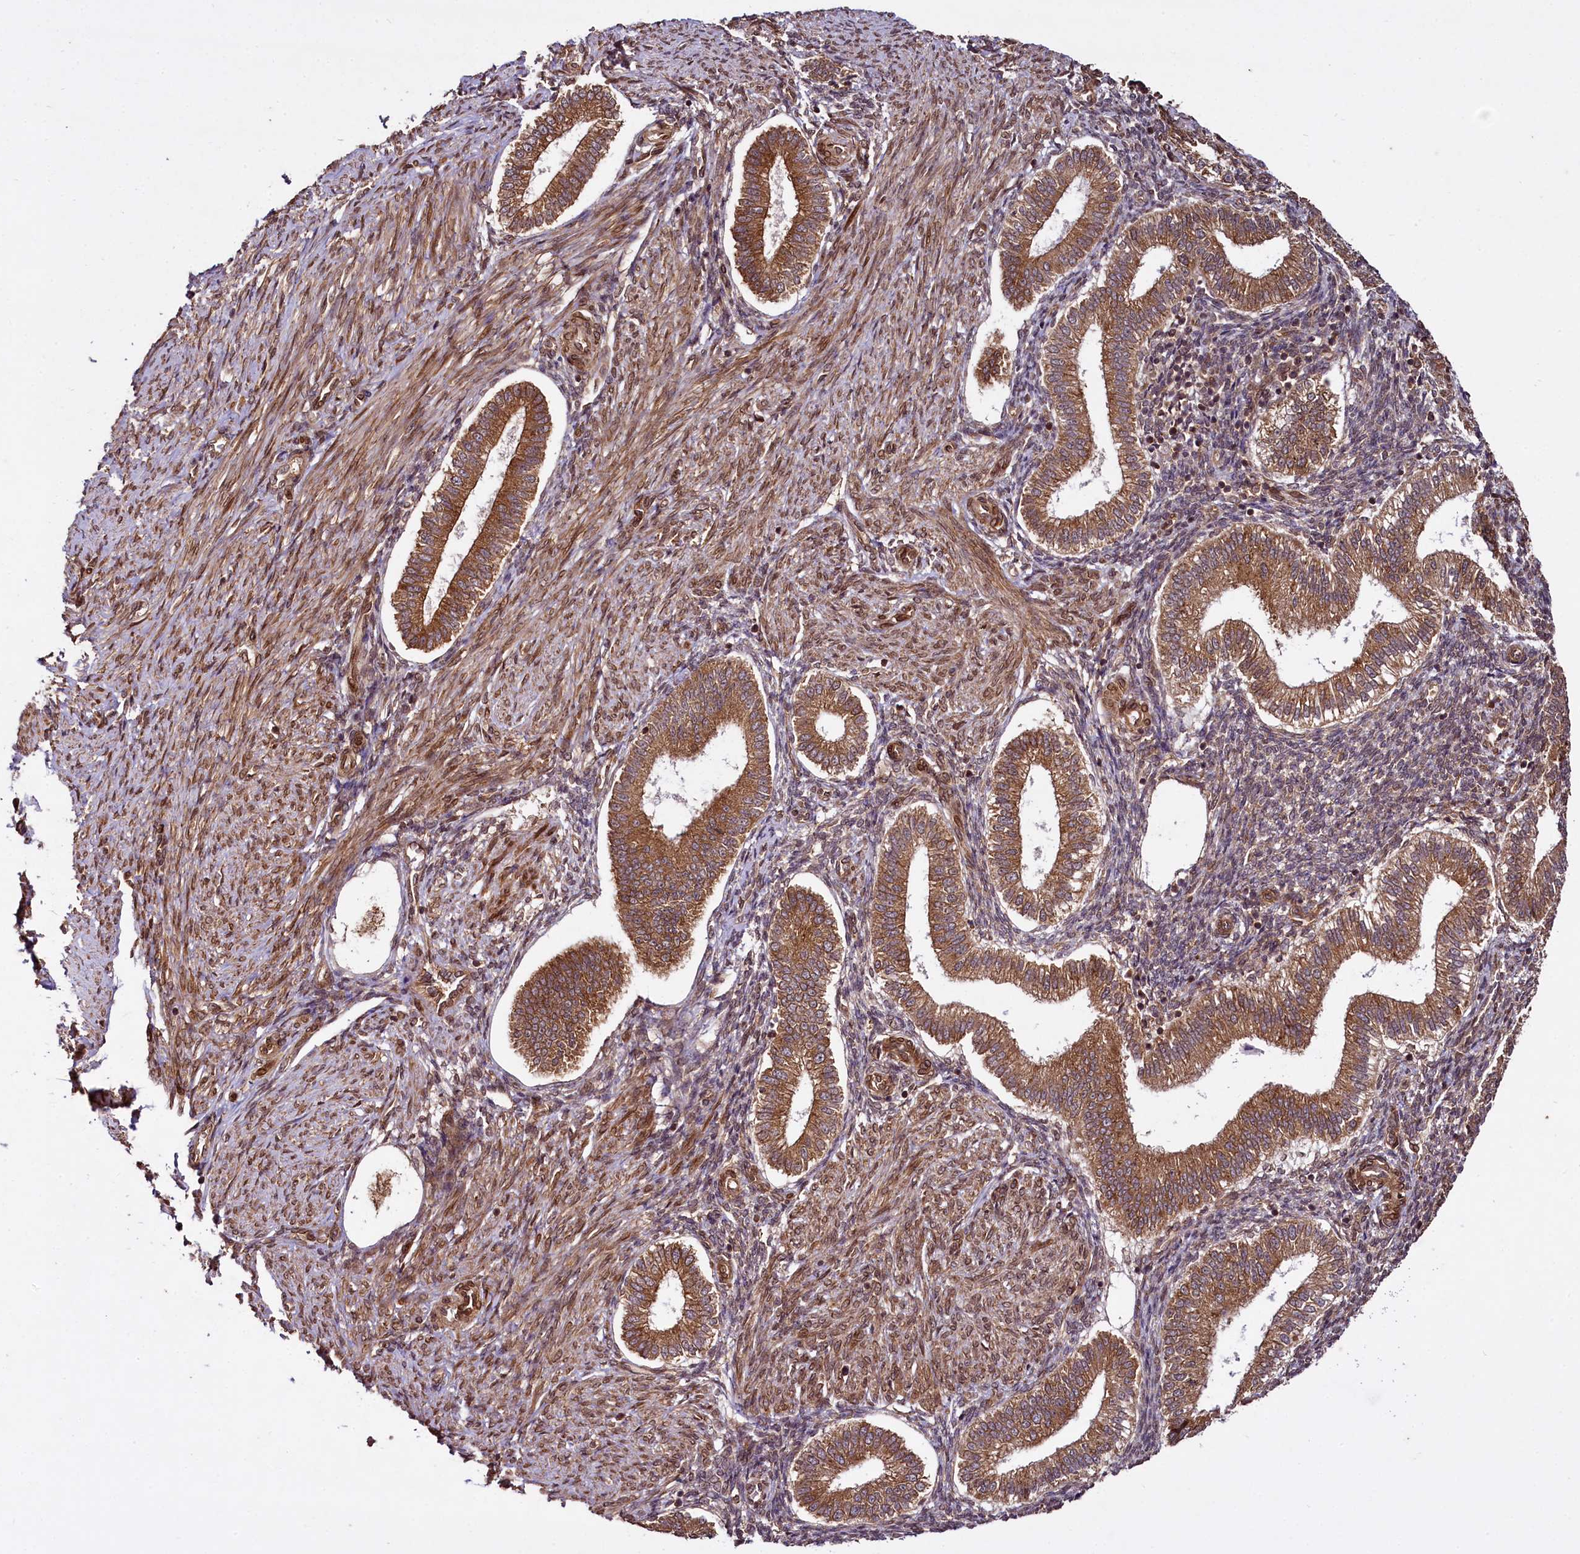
{"staining": {"intensity": "weak", "quantity": "25%-75%", "location": "cytoplasmic/membranous"}, "tissue": "endometrium", "cell_type": "Cells in endometrial stroma", "image_type": "normal", "snomed": [{"axis": "morphology", "description": "Normal tissue, NOS"}, {"axis": "topography", "description": "Endometrium"}], "caption": "A low amount of weak cytoplasmic/membranous expression is present in about 25%-75% of cells in endometrial stroma in benign endometrium. The staining was performed using DAB (3,3'-diaminobenzidine), with brown indicating positive protein expression. Nuclei are stained blue with hematoxylin.", "gene": "DCP1B", "patient": {"sex": "female", "age": 24}}